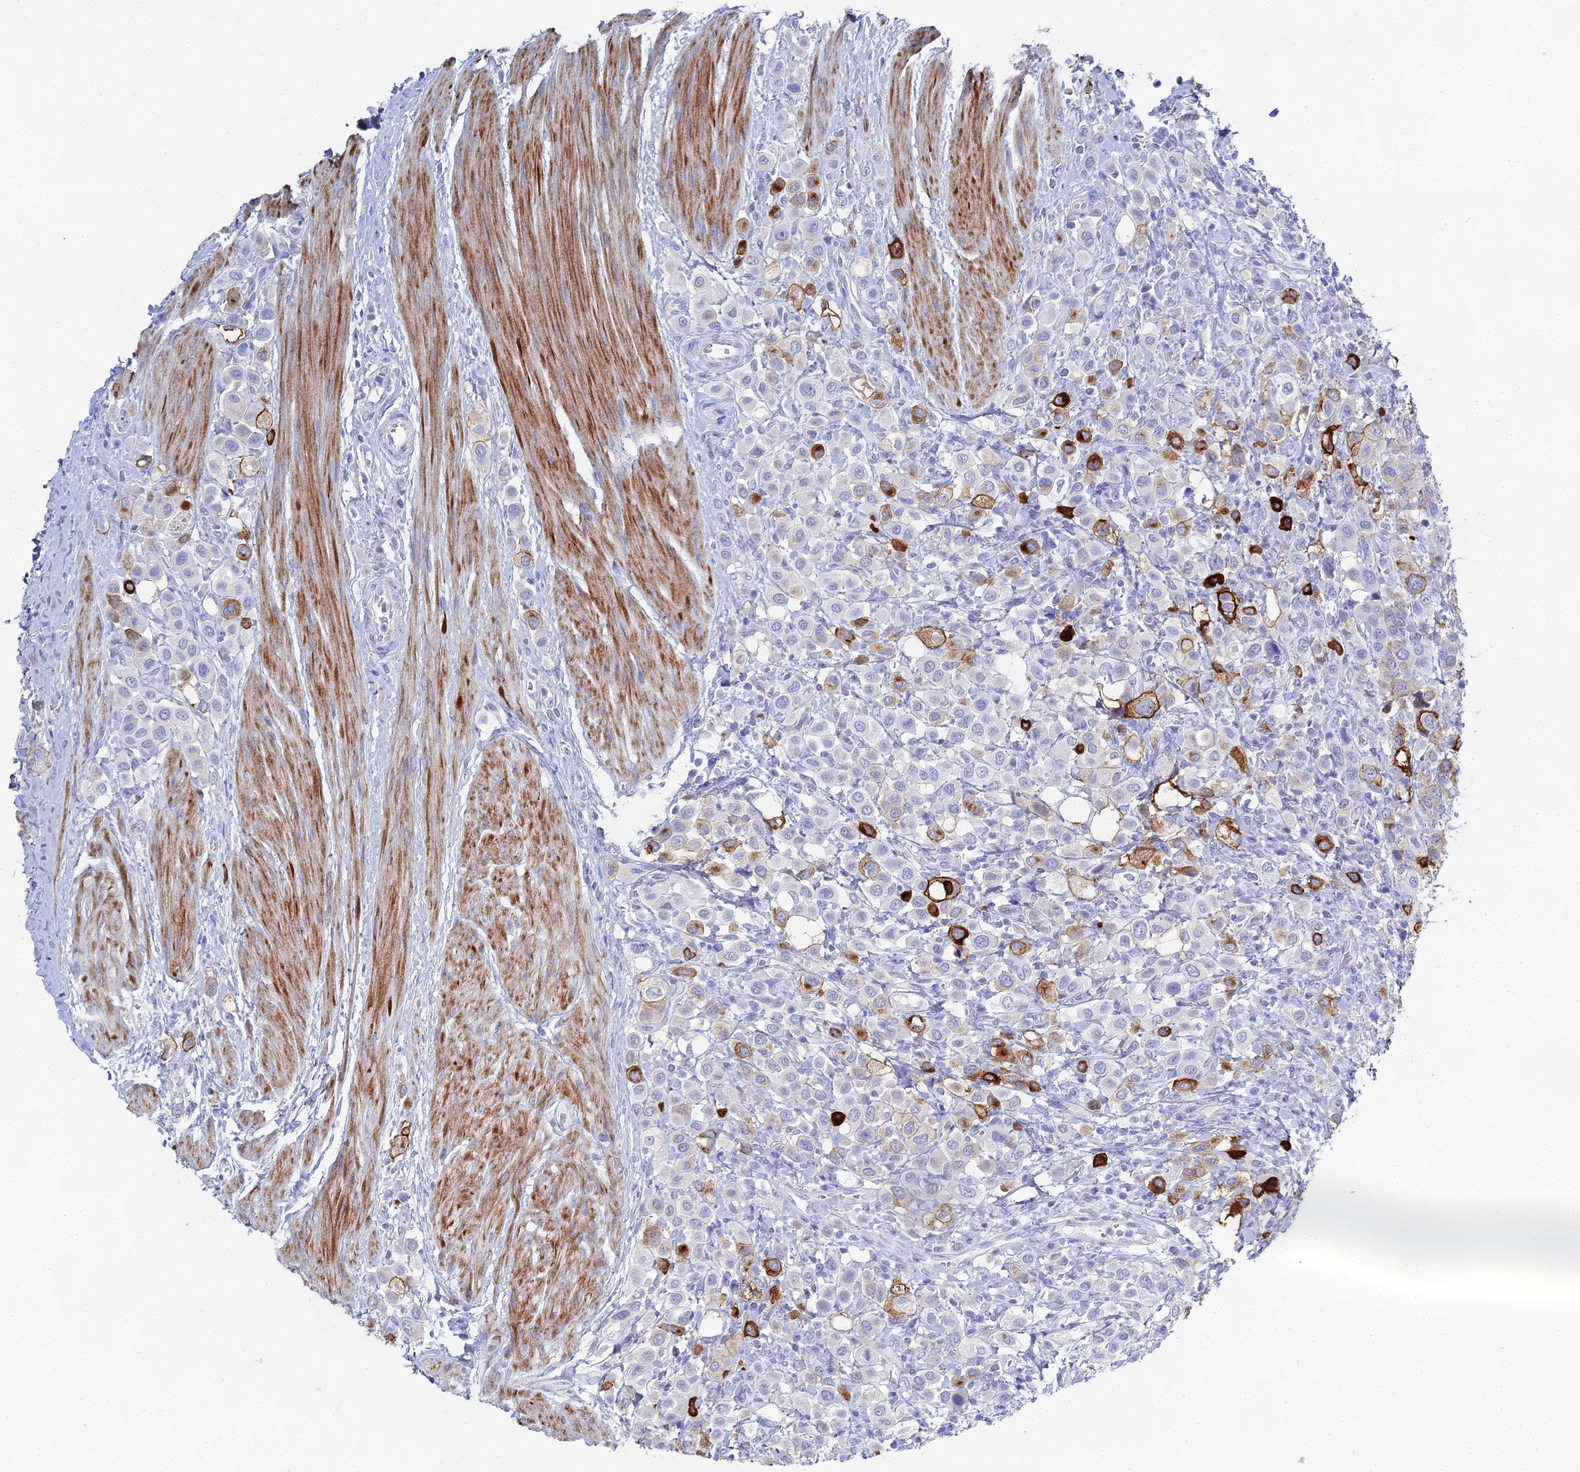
{"staining": {"intensity": "strong", "quantity": "<25%", "location": "cytoplasmic/membranous"}, "tissue": "urothelial cancer", "cell_type": "Tumor cells", "image_type": "cancer", "snomed": [{"axis": "morphology", "description": "Urothelial carcinoma, High grade"}, {"axis": "topography", "description": "Urinary bladder"}], "caption": "Protein expression analysis of urothelial cancer demonstrates strong cytoplasmic/membranous positivity in about <25% of tumor cells.", "gene": "ALPP", "patient": {"sex": "male", "age": 50}}